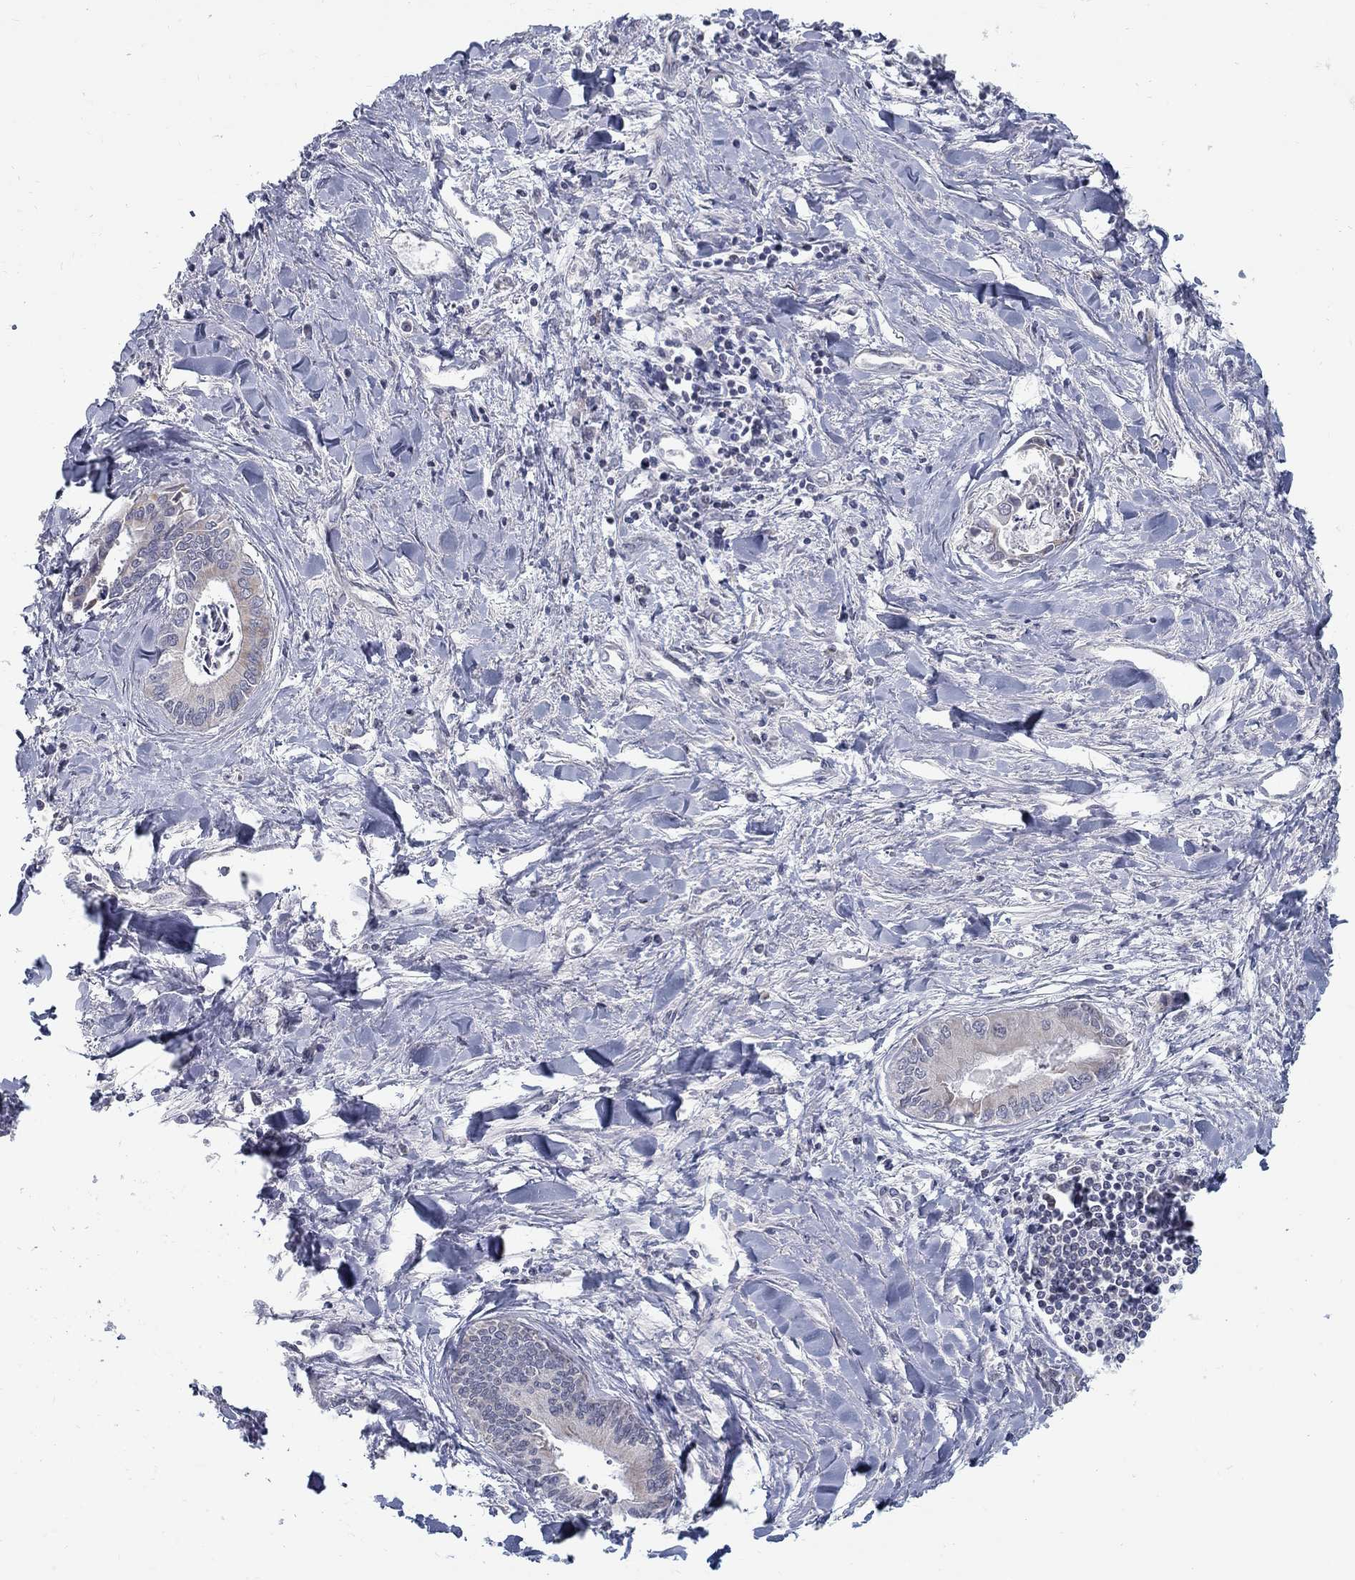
{"staining": {"intensity": "negative", "quantity": "none", "location": "none"}, "tissue": "liver cancer", "cell_type": "Tumor cells", "image_type": "cancer", "snomed": [{"axis": "morphology", "description": "Cholangiocarcinoma"}, {"axis": "topography", "description": "Liver"}], "caption": "Tumor cells show no significant expression in liver cholangiocarcinoma.", "gene": "GCFC2", "patient": {"sex": "male", "age": 66}}